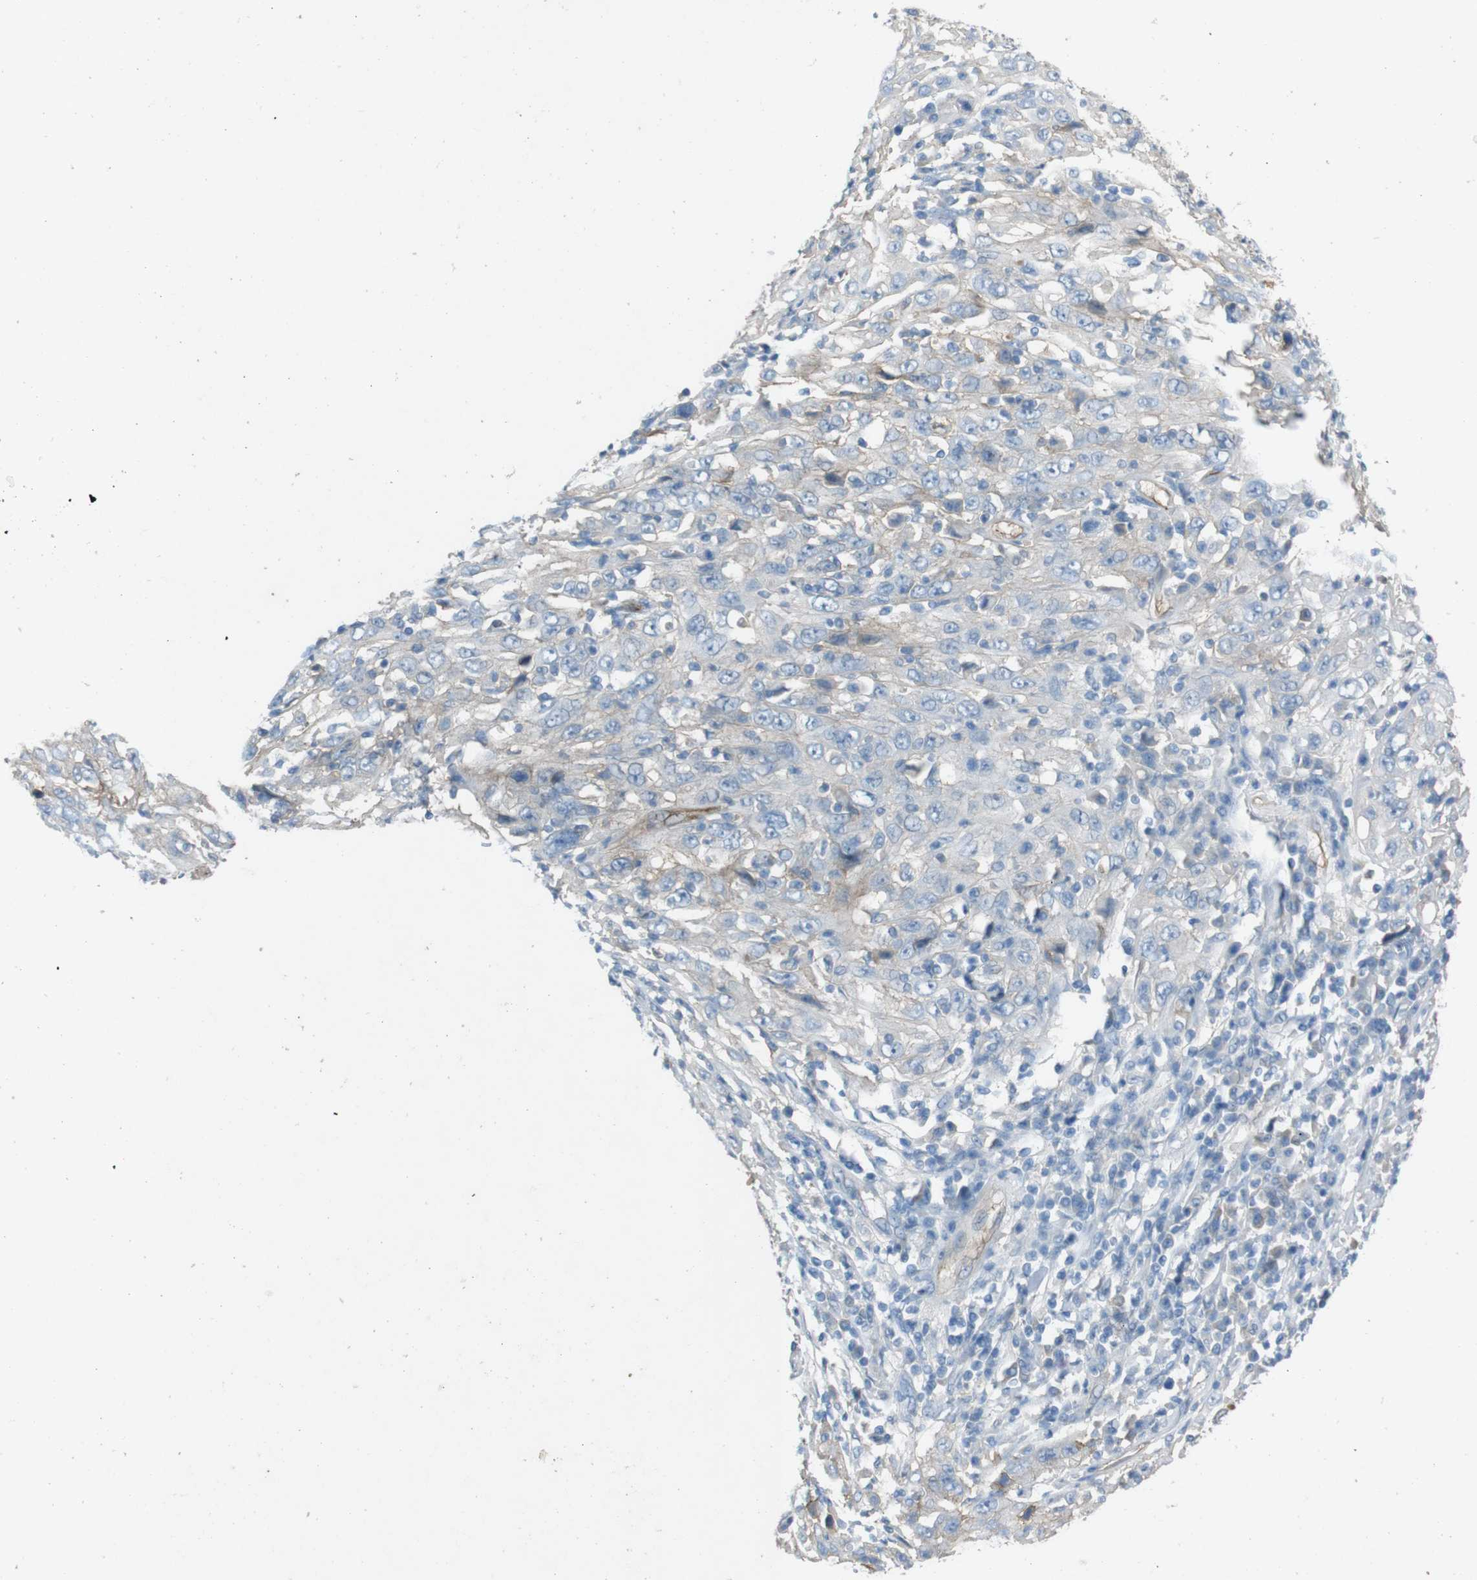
{"staining": {"intensity": "weak", "quantity": "<25%", "location": "cytoplasmic/membranous"}, "tissue": "cervical cancer", "cell_type": "Tumor cells", "image_type": "cancer", "snomed": [{"axis": "morphology", "description": "Squamous cell carcinoma, NOS"}, {"axis": "topography", "description": "Cervix"}], "caption": "Tumor cells show no significant positivity in cervical squamous cell carcinoma. (DAB (3,3'-diaminobenzidine) immunohistochemistry visualized using brightfield microscopy, high magnification).", "gene": "PVR", "patient": {"sex": "female", "age": 46}}